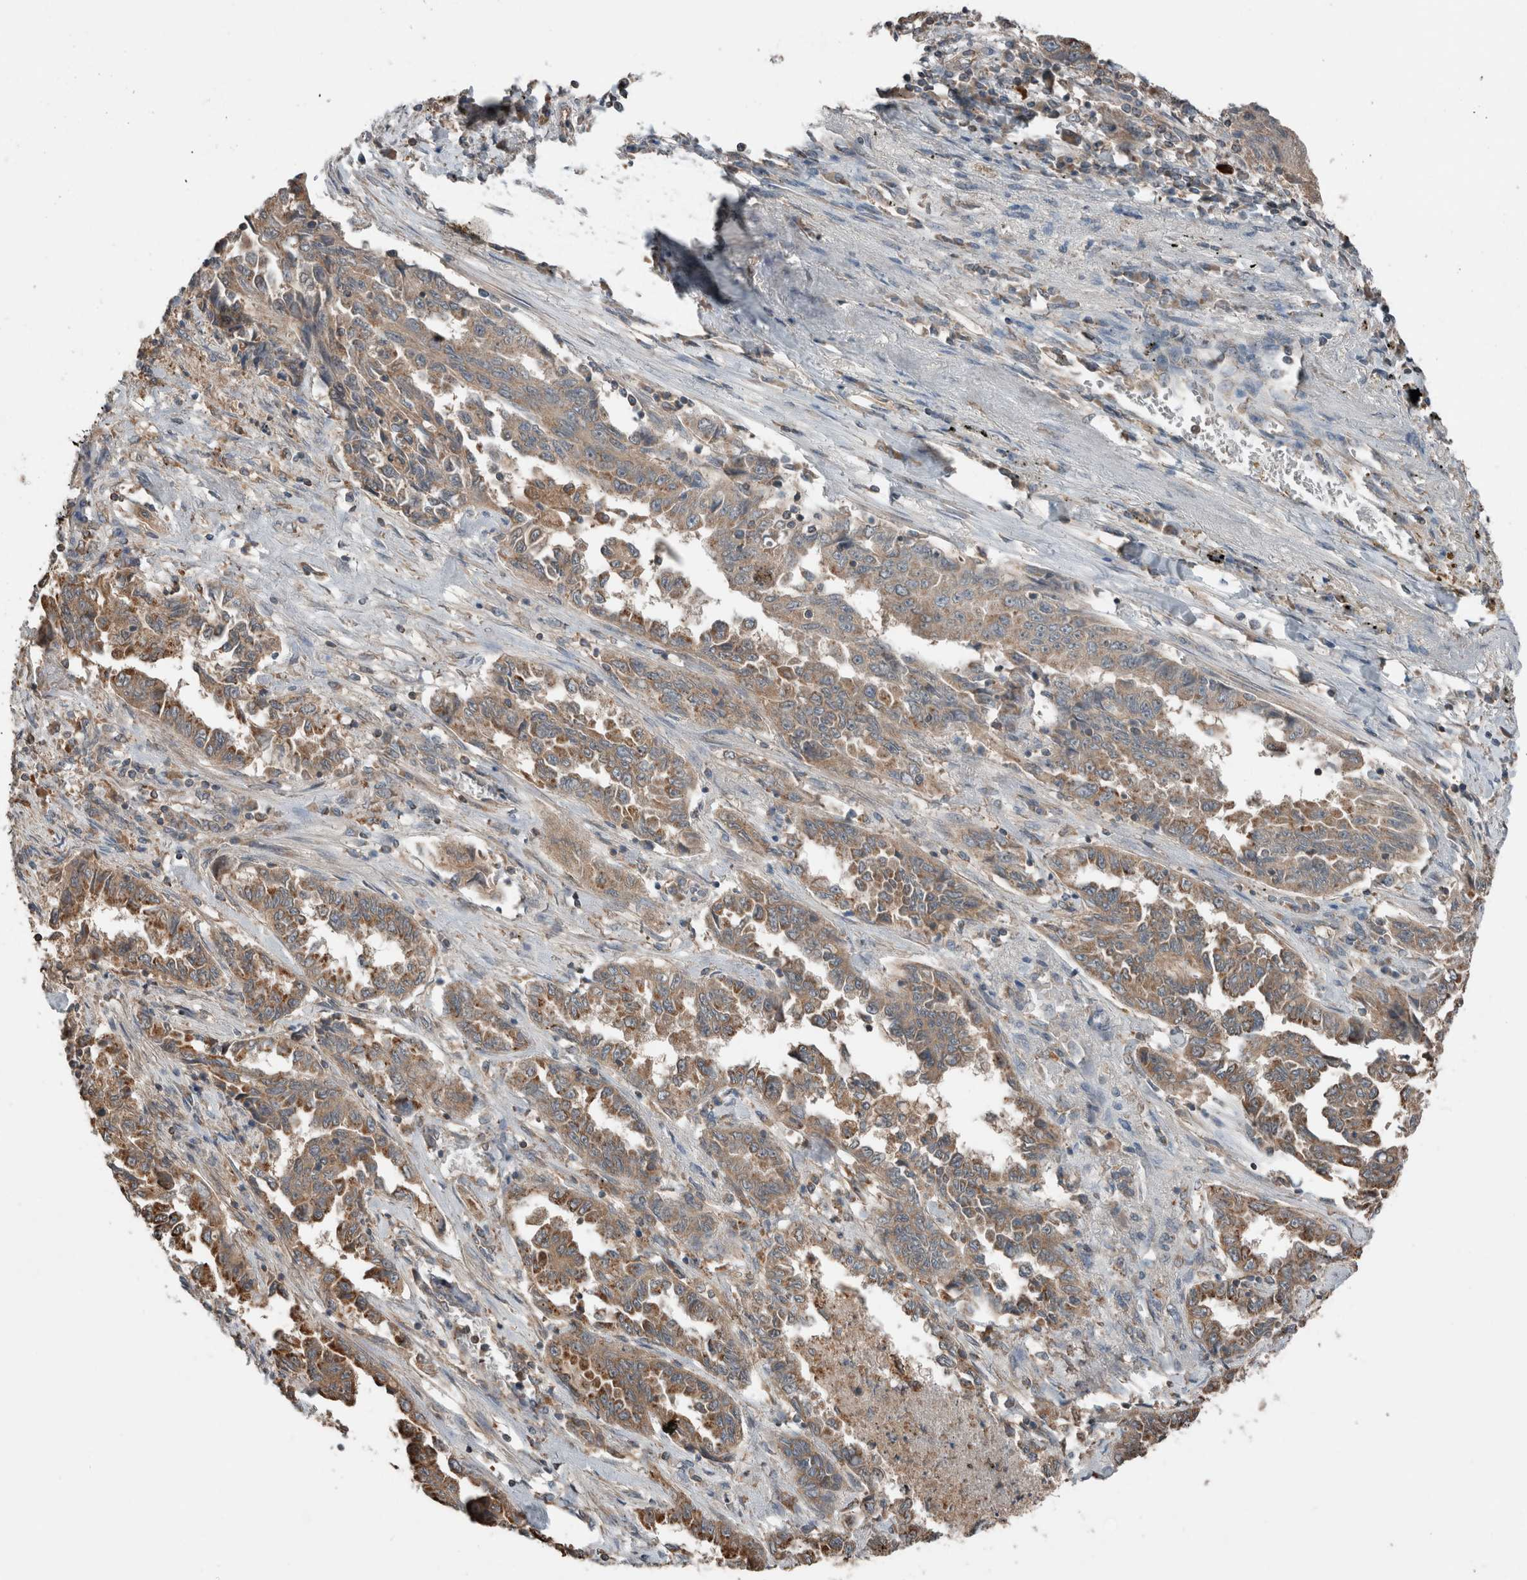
{"staining": {"intensity": "moderate", "quantity": ">75%", "location": "cytoplasmic/membranous"}, "tissue": "lung cancer", "cell_type": "Tumor cells", "image_type": "cancer", "snomed": [{"axis": "morphology", "description": "Adenocarcinoma, NOS"}, {"axis": "topography", "description": "Lung"}], "caption": "An image of adenocarcinoma (lung) stained for a protein demonstrates moderate cytoplasmic/membranous brown staining in tumor cells.", "gene": "KLK14", "patient": {"sex": "female", "age": 51}}